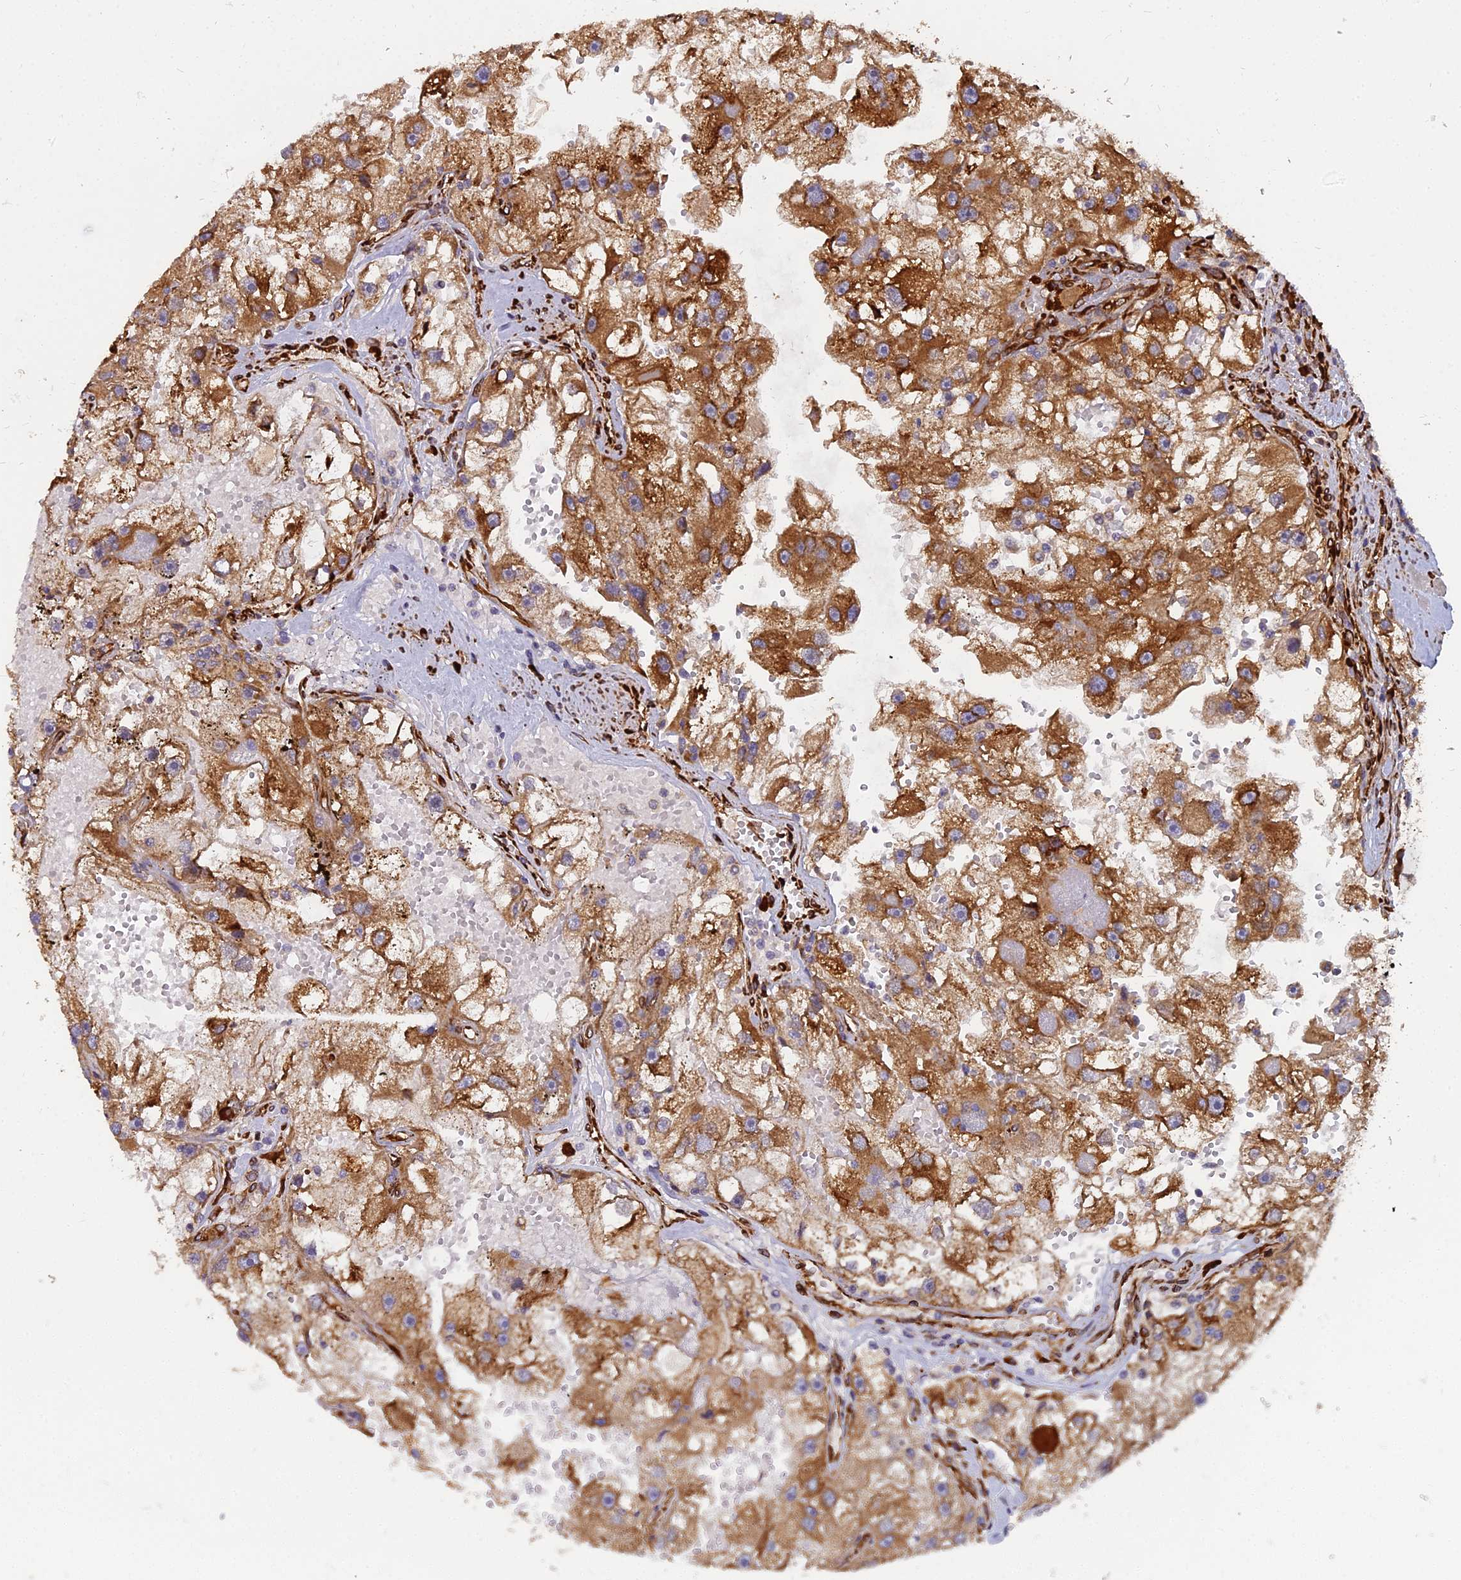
{"staining": {"intensity": "moderate", "quantity": ">75%", "location": "cytoplasmic/membranous"}, "tissue": "renal cancer", "cell_type": "Tumor cells", "image_type": "cancer", "snomed": [{"axis": "morphology", "description": "Adenocarcinoma, NOS"}, {"axis": "topography", "description": "Kidney"}], "caption": "A brown stain labels moderate cytoplasmic/membranous positivity of a protein in adenocarcinoma (renal) tumor cells.", "gene": "NDUFAF7", "patient": {"sex": "male", "age": 63}}